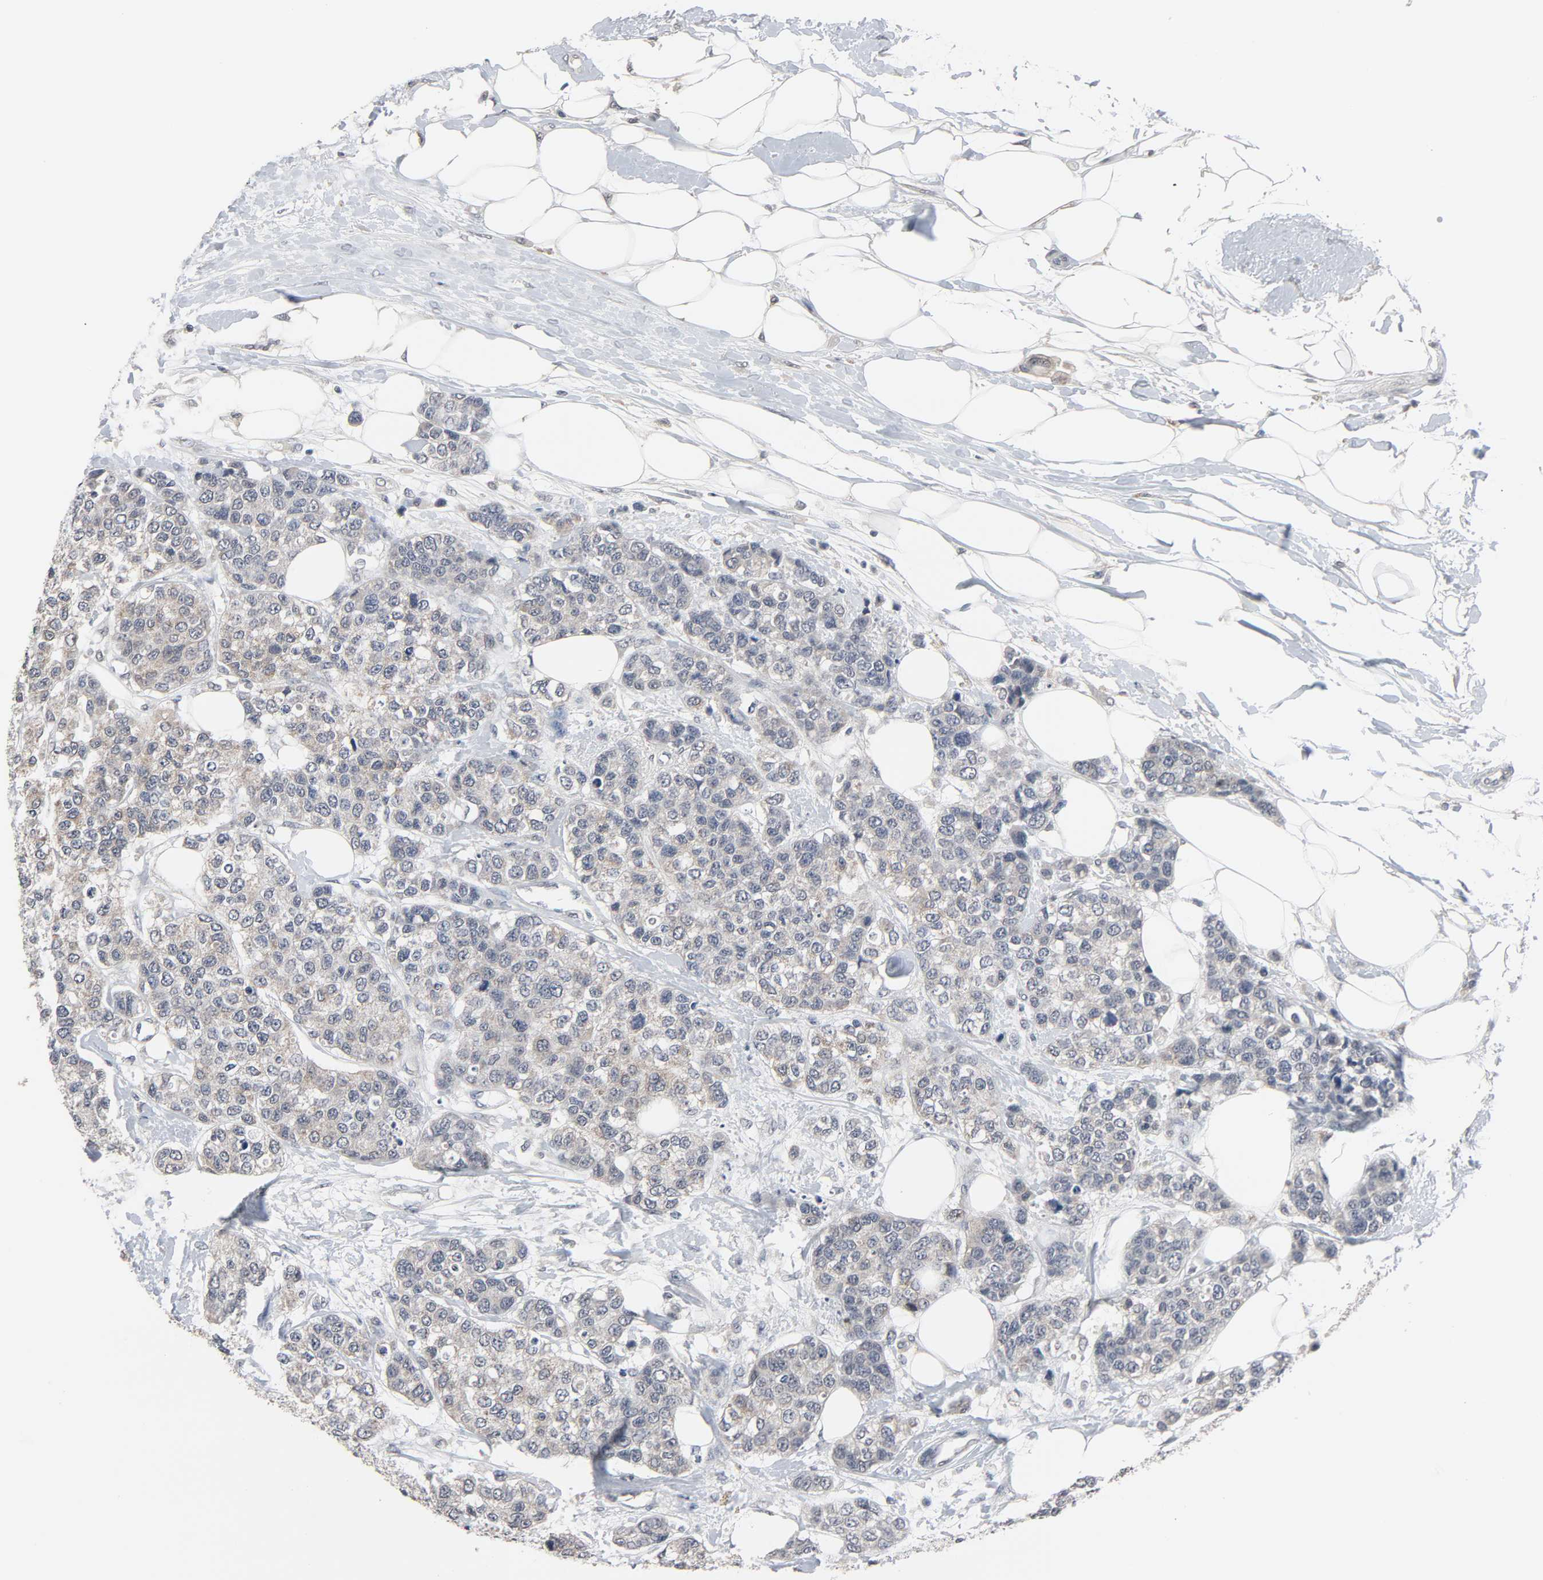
{"staining": {"intensity": "weak", "quantity": "25%-75%", "location": "cytoplasmic/membranous"}, "tissue": "breast cancer", "cell_type": "Tumor cells", "image_type": "cancer", "snomed": [{"axis": "morphology", "description": "Duct carcinoma"}, {"axis": "topography", "description": "Breast"}], "caption": "Immunohistochemical staining of infiltrating ductal carcinoma (breast) shows low levels of weak cytoplasmic/membranous positivity in about 25%-75% of tumor cells.", "gene": "MT3", "patient": {"sex": "female", "age": 51}}